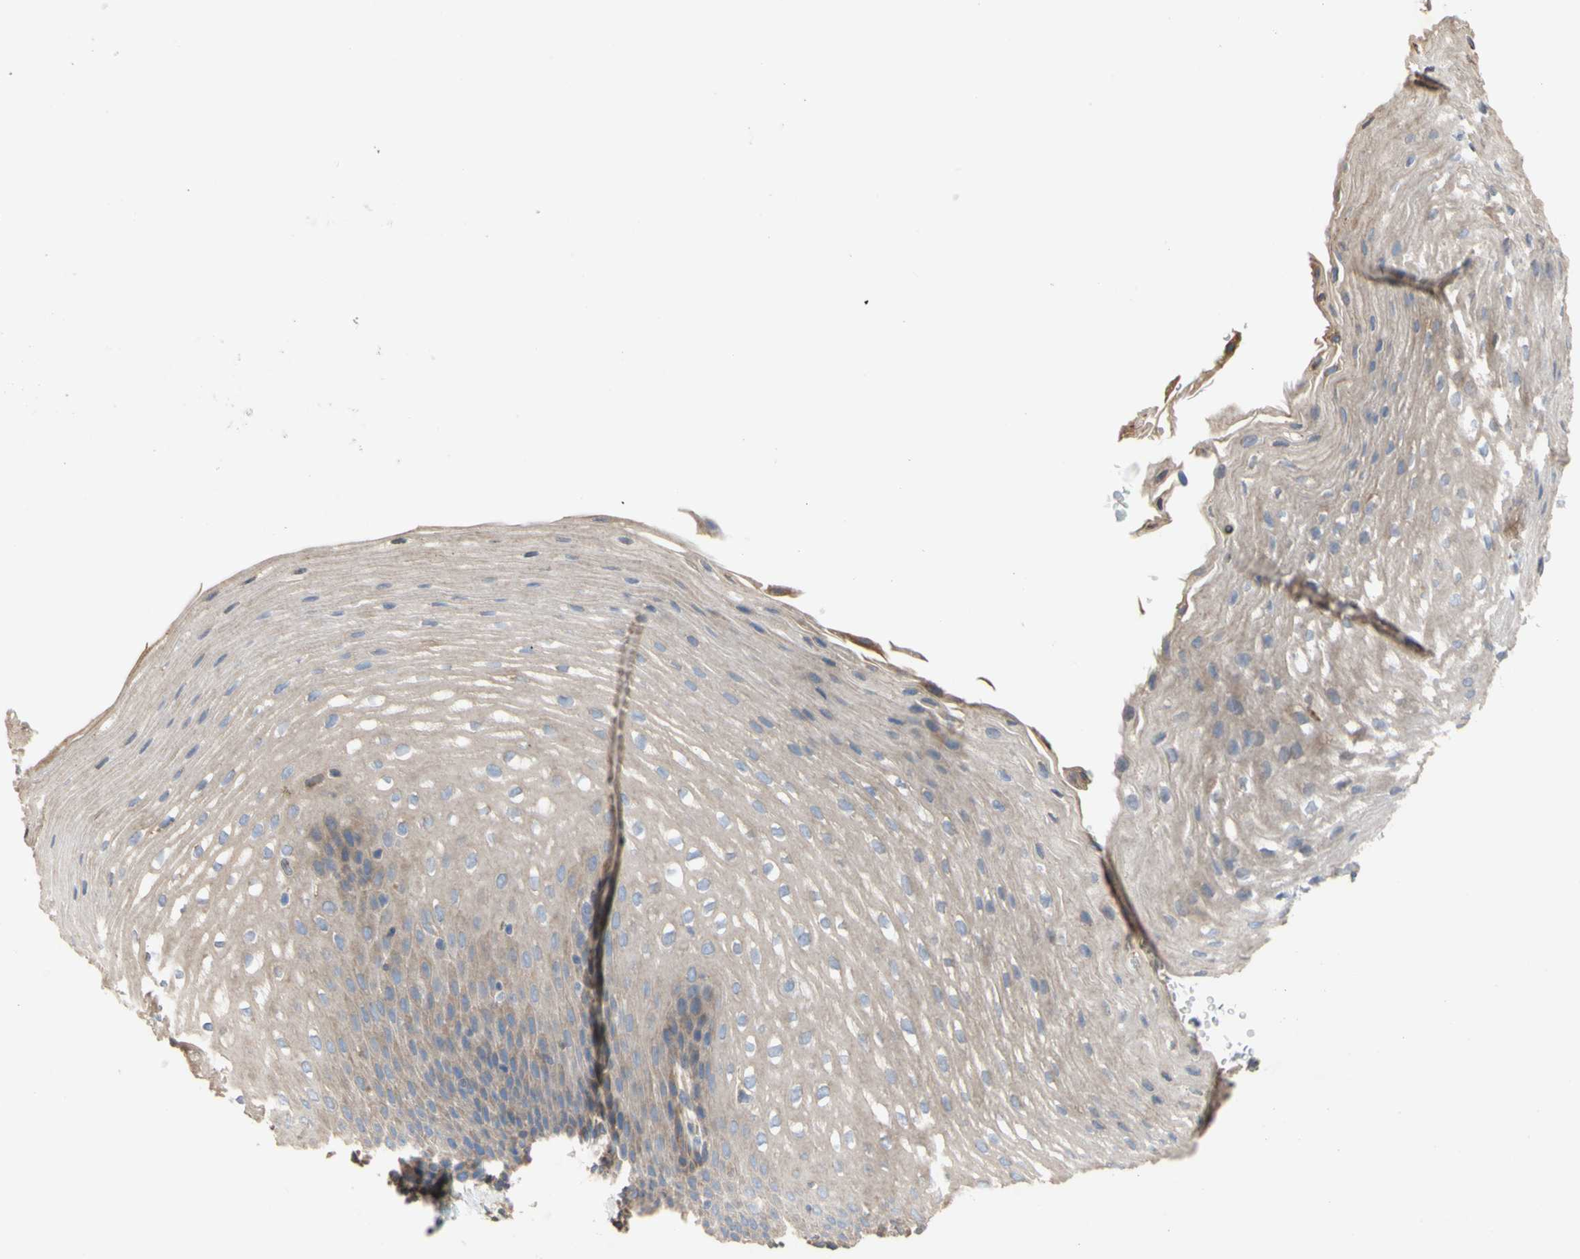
{"staining": {"intensity": "weak", "quantity": ">75%", "location": "cytoplasmic/membranous"}, "tissue": "esophagus", "cell_type": "Squamous epithelial cells", "image_type": "normal", "snomed": [{"axis": "morphology", "description": "Normal tissue, NOS"}, {"axis": "topography", "description": "Esophagus"}], "caption": "Immunohistochemical staining of benign human esophagus demonstrates >75% levels of weak cytoplasmic/membranous protein positivity in approximately >75% of squamous epithelial cells.", "gene": "NECTIN3", "patient": {"sex": "male", "age": 48}}